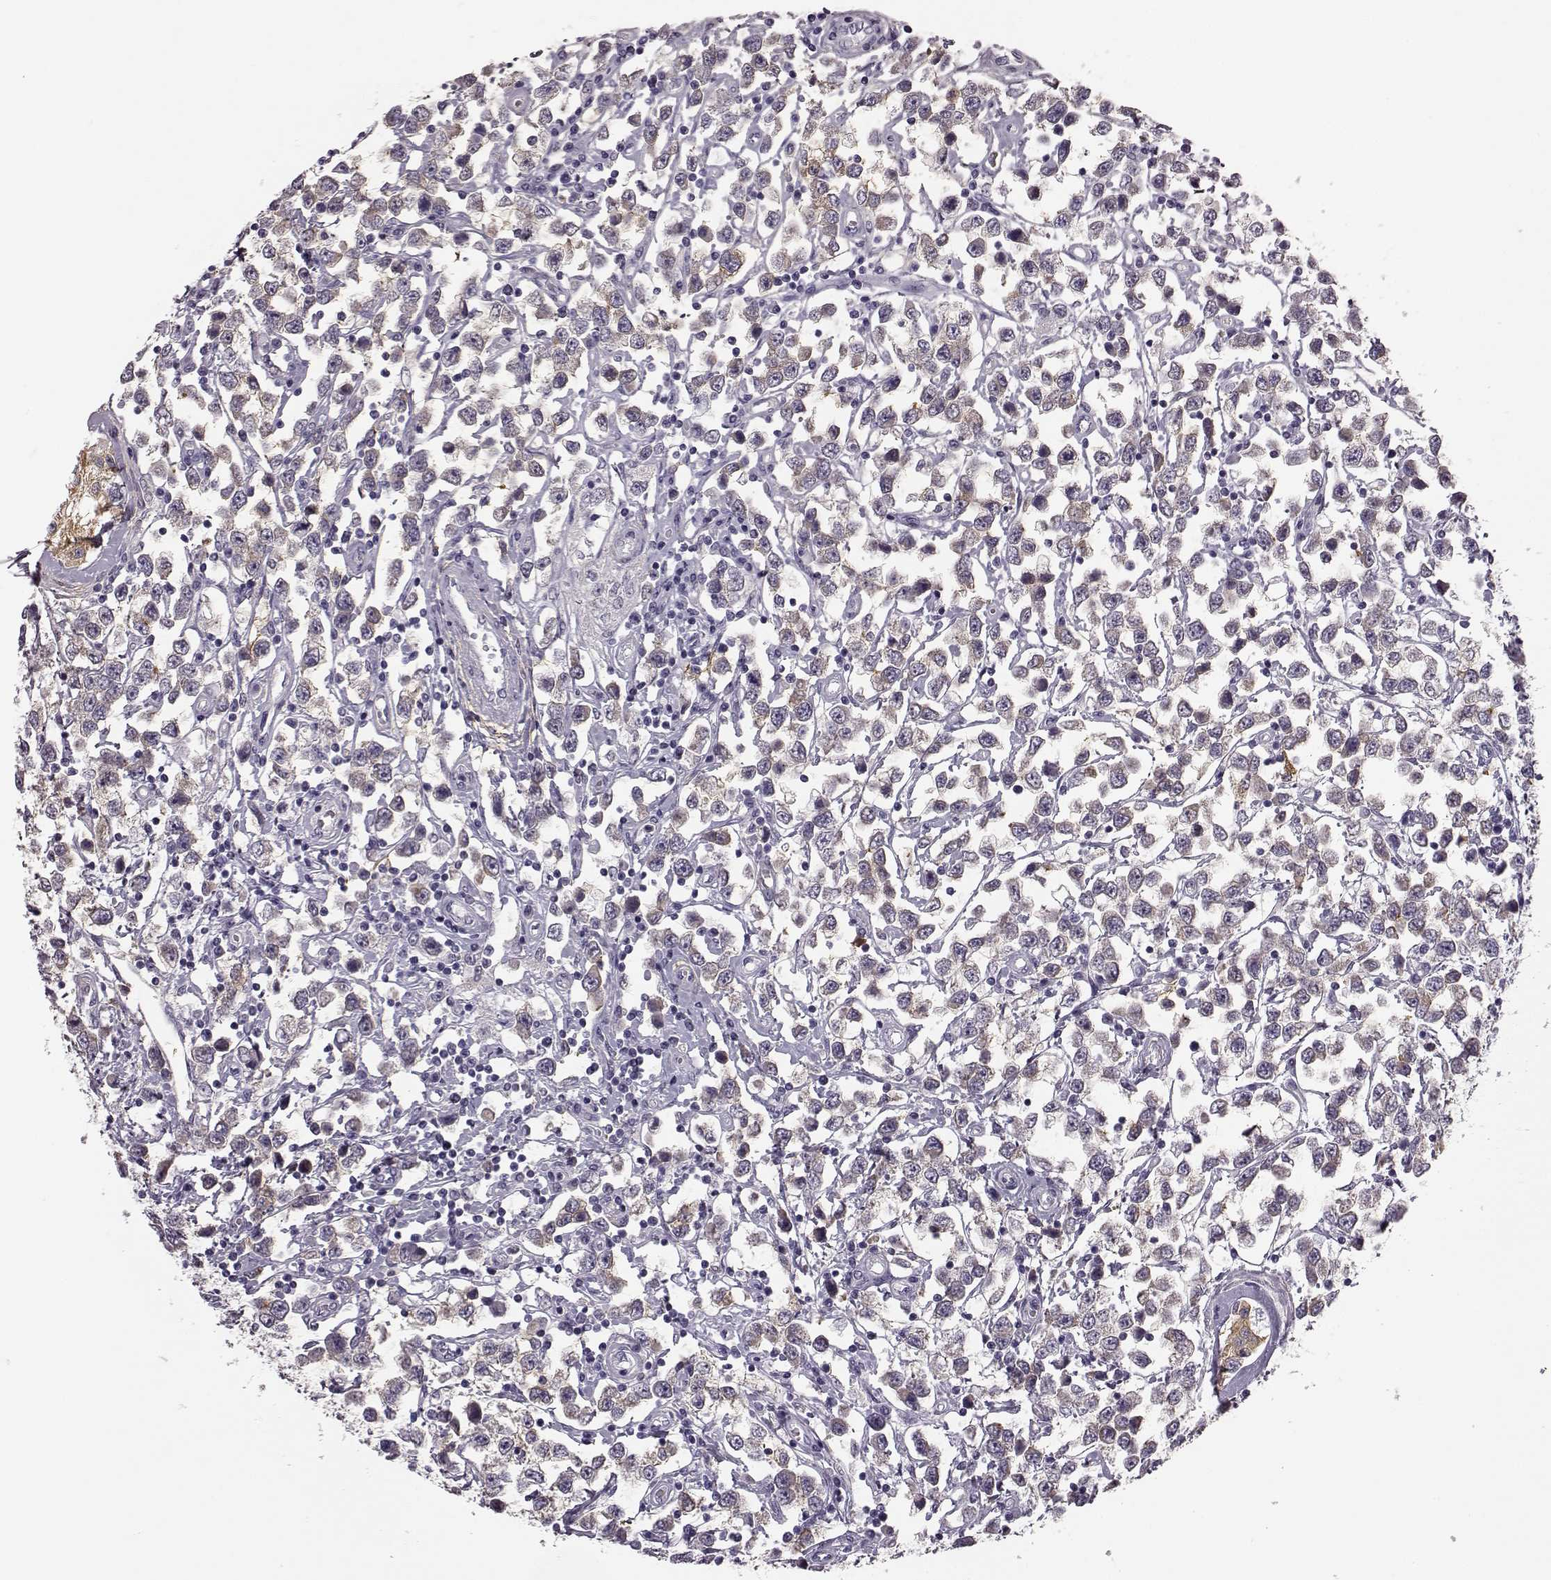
{"staining": {"intensity": "weak", "quantity": "<25%", "location": "cytoplasmic/membranous"}, "tissue": "testis cancer", "cell_type": "Tumor cells", "image_type": "cancer", "snomed": [{"axis": "morphology", "description": "Seminoma, NOS"}, {"axis": "topography", "description": "Testis"}], "caption": "Tumor cells show no significant protein positivity in testis seminoma.", "gene": "TRIM69", "patient": {"sex": "male", "age": 34}}